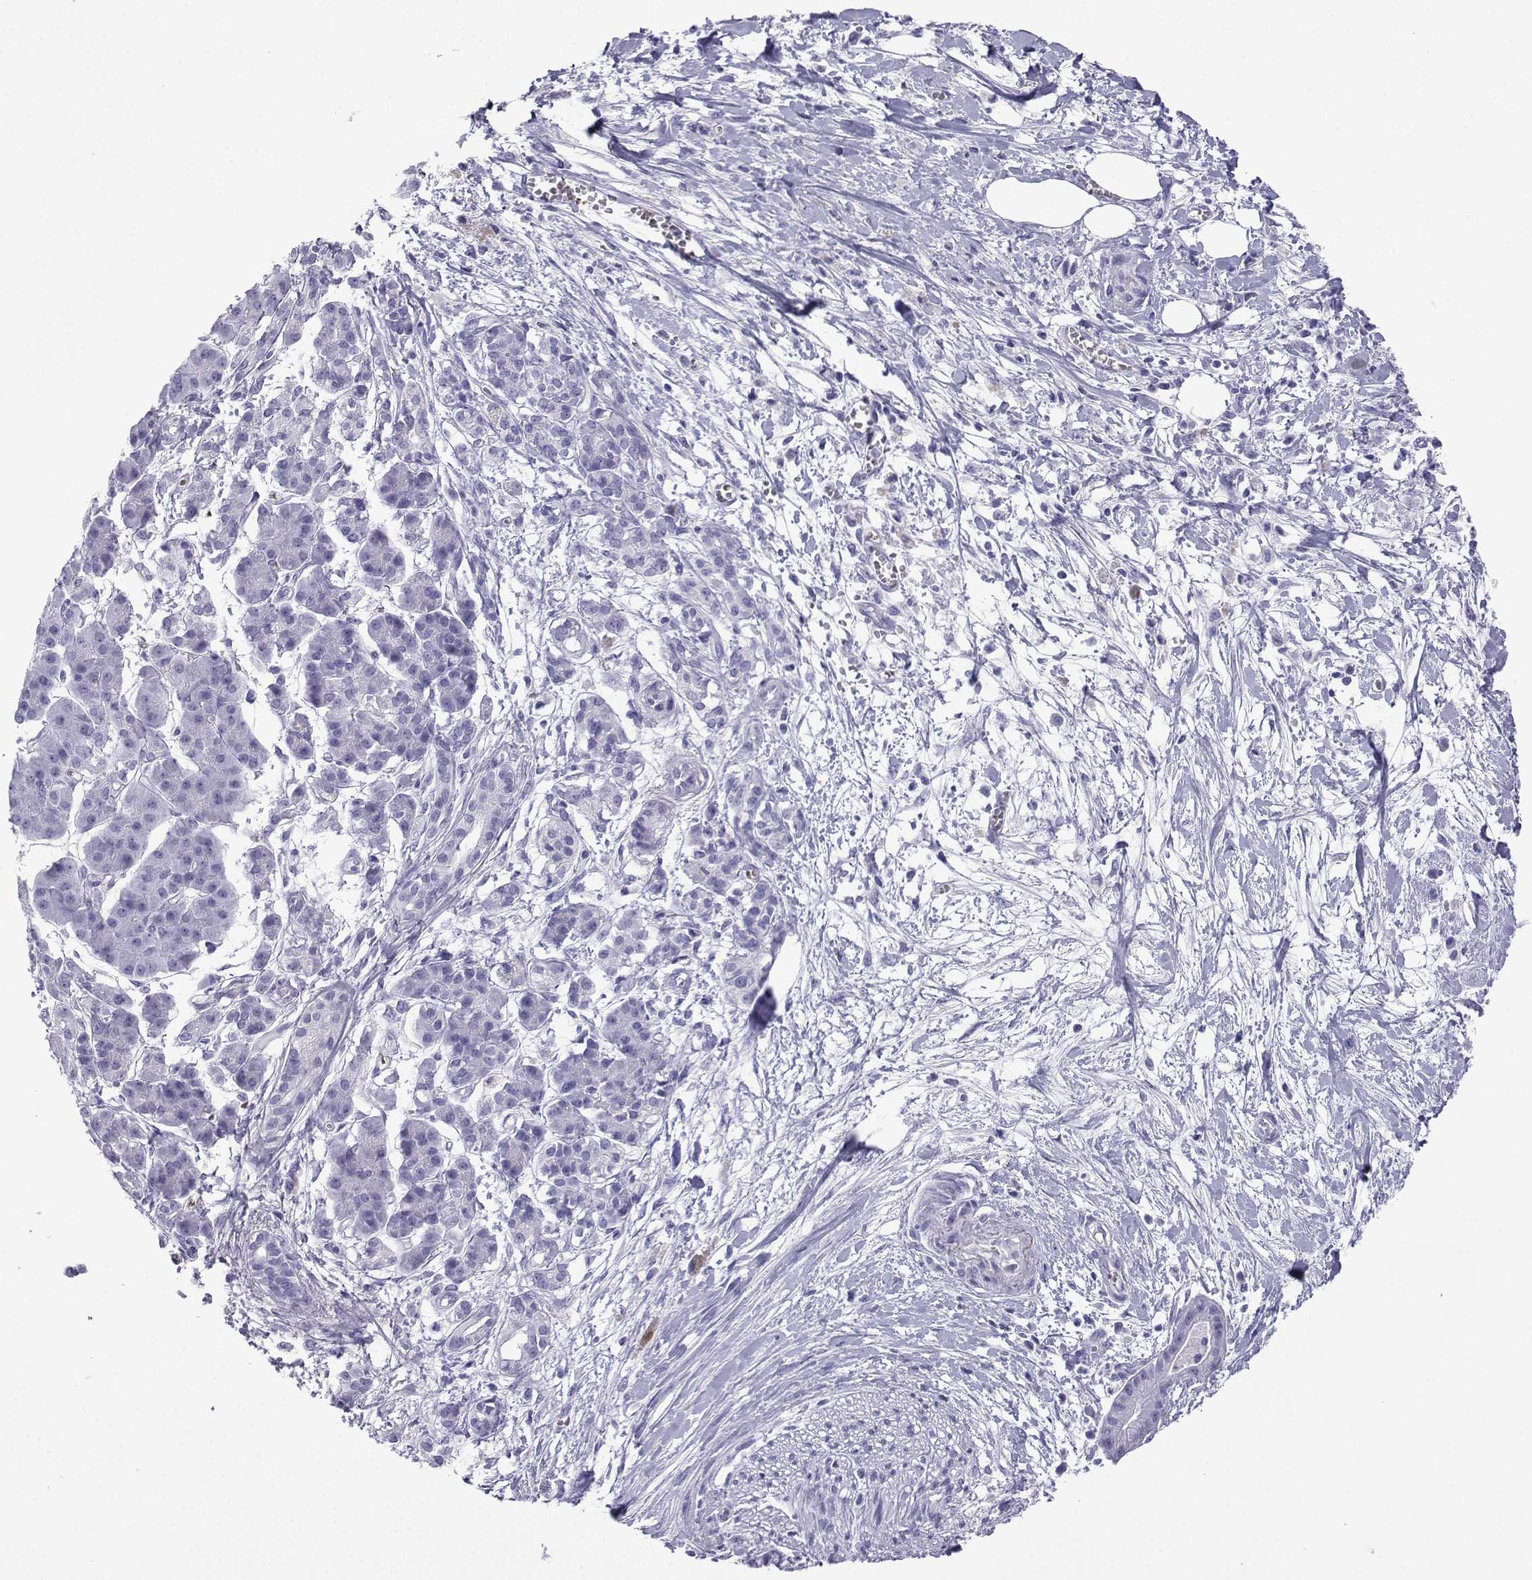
{"staining": {"intensity": "negative", "quantity": "none", "location": "none"}, "tissue": "pancreatic cancer", "cell_type": "Tumor cells", "image_type": "cancer", "snomed": [{"axis": "morphology", "description": "Normal tissue, NOS"}, {"axis": "morphology", "description": "Adenocarcinoma, NOS"}, {"axis": "topography", "description": "Lymph node"}, {"axis": "topography", "description": "Pancreas"}], "caption": "Immunohistochemistry histopathology image of neoplastic tissue: pancreatic cancer stained with DAB (3,3'-diaminobenzidine) displays no significant protein staining in tumor cells.", "gene": "TRIM46", "patient": {"sex": "female", "age": 58}}